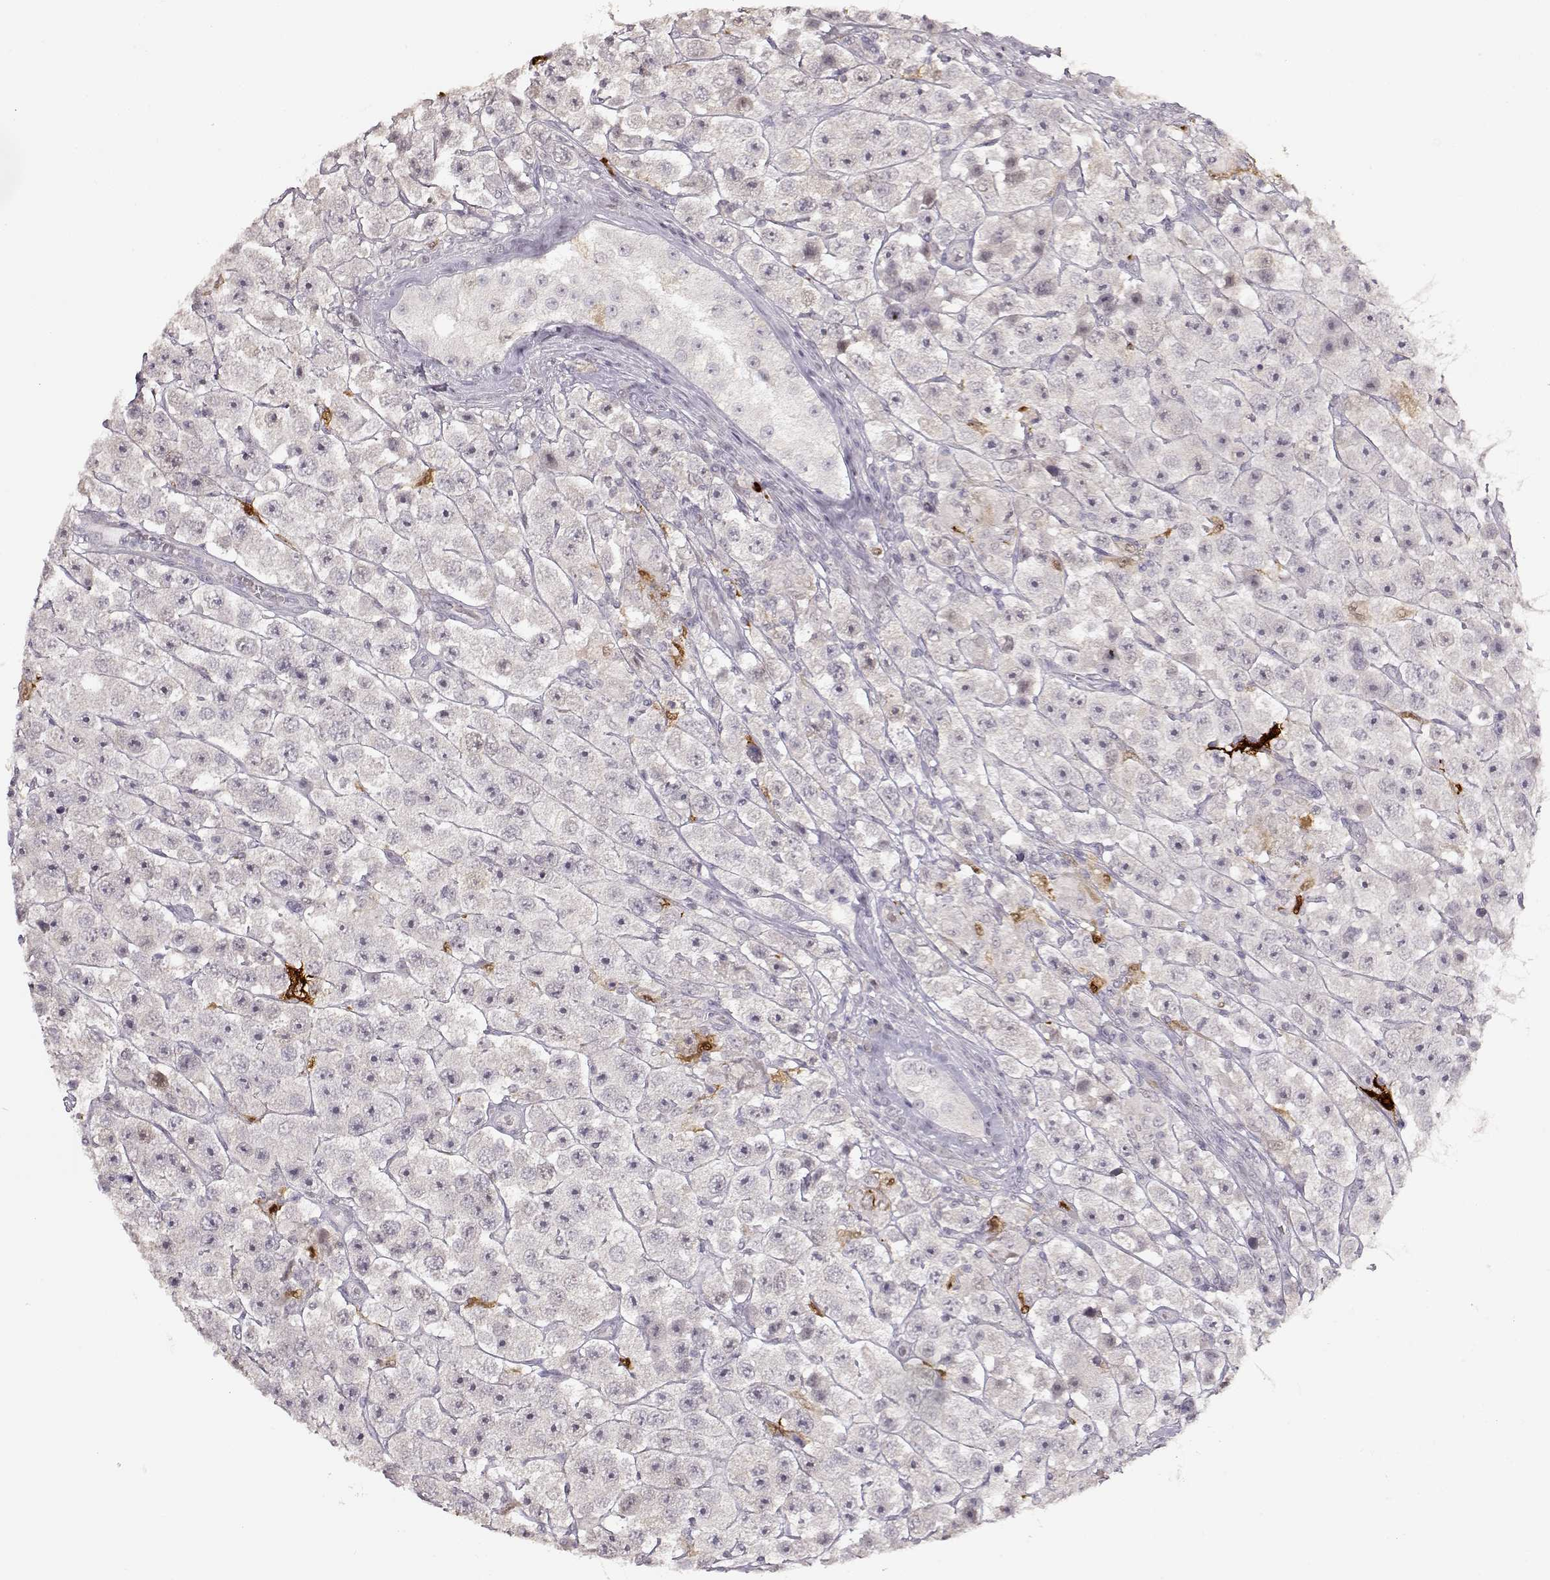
{"staining": {"intensity": "negative", "quantity": "none", "location": "none"}, "tissue": "testis cancer", "cell_type": "Tumor cells", "image_type": "cancer", "snomed": [{"axis": "morphology", "description": "Seminoma, NOS"}, {"axis": "topography", "description": "Testis"}], "caption": "Tumor cells show no significant protein expression in testis cancer.", "gene": "S100B", "patient": {"sex": "male", "age": 45}}